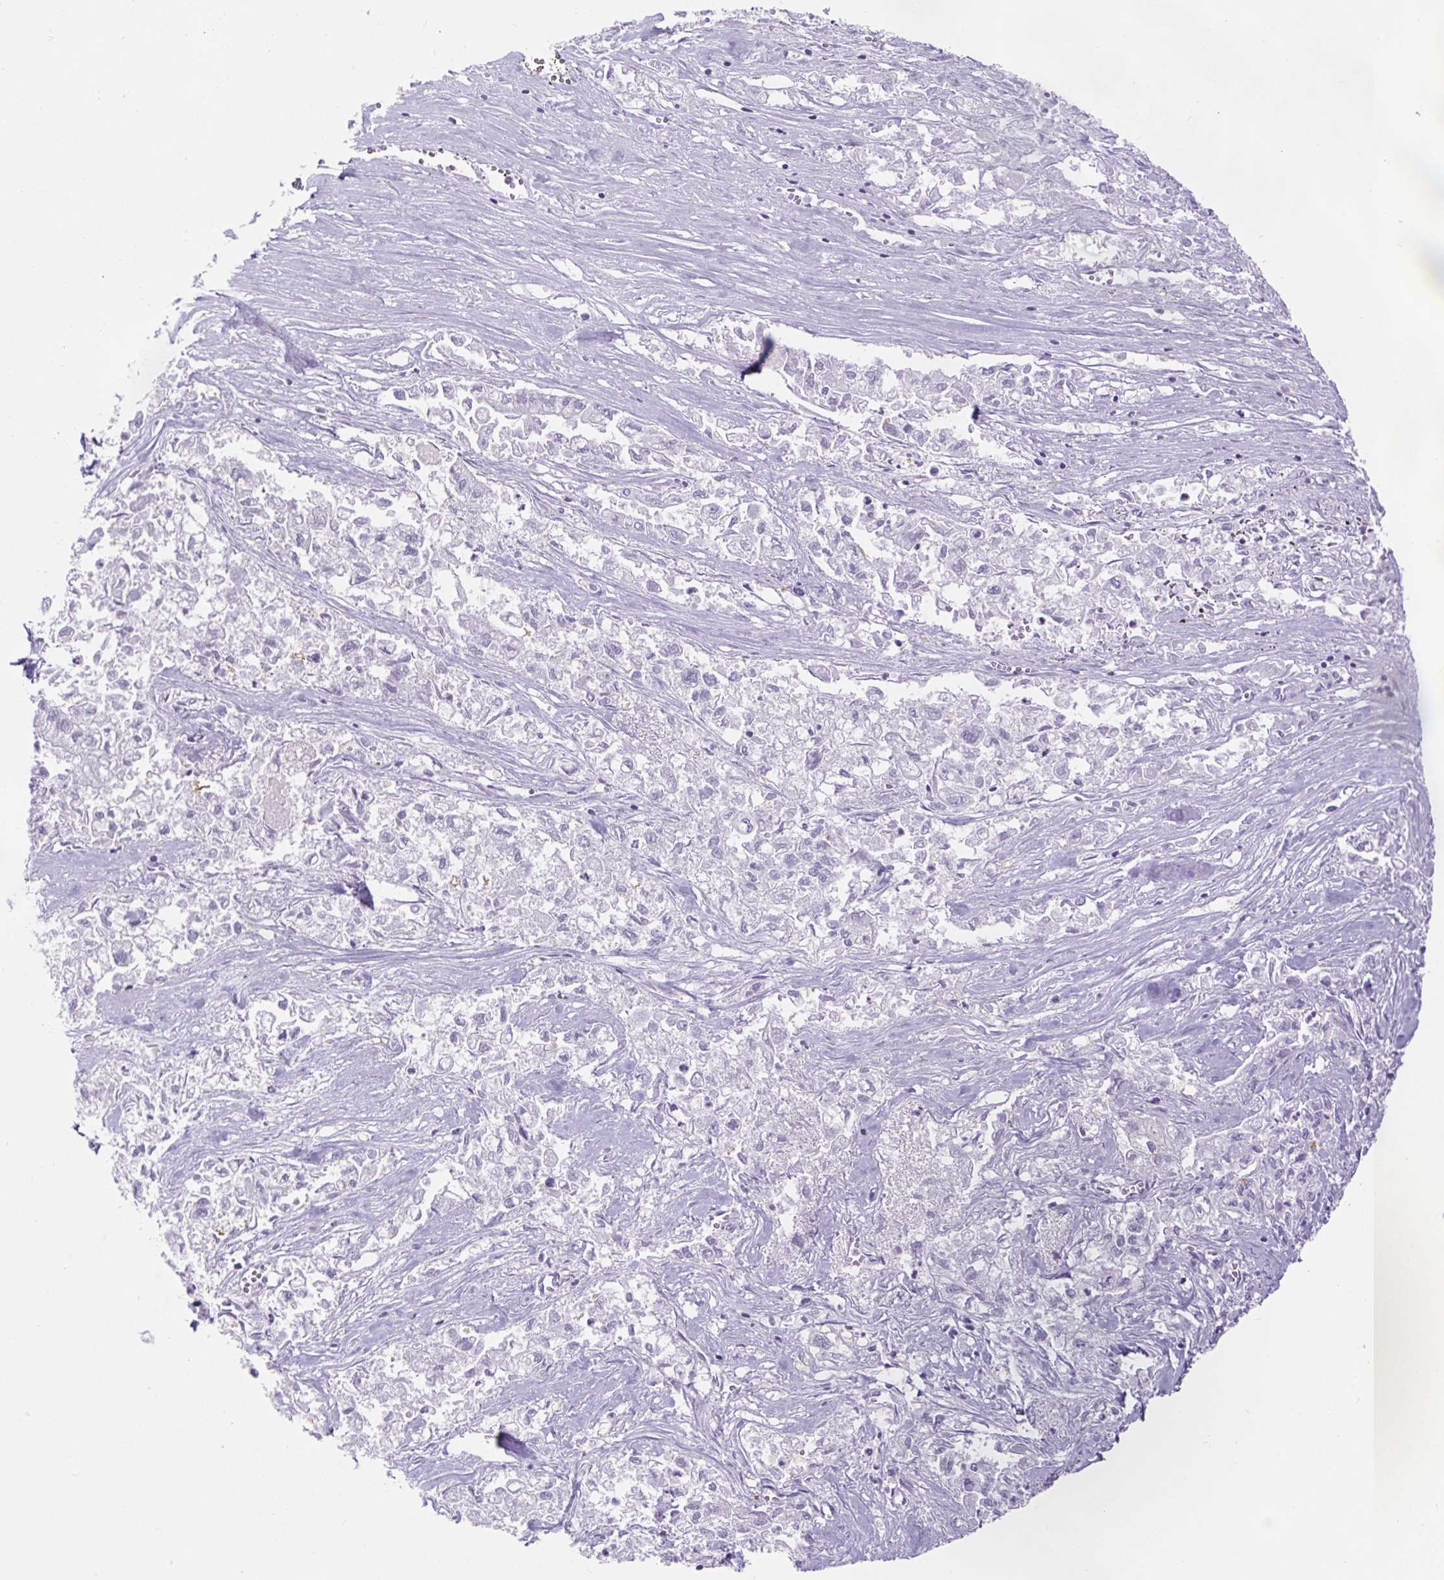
{"staining": {"intensity": "negative", "quantity": "none", "location": "none"}, "tissue": "pancreatic cancer", "cell_type": "Tumor cells", "image_type": "cancer", "snomed": [{"axis": "morphology", "description": "Adenocarcinoma, NOS"}, {"axis": "topography", "description": "Pancreas"}], "caption": "IHC image of neoplastic tissue: human pancreatic cancer stained with DAB (3,3'-diaminobenzidine) demonstrates no significant protein expression in tumor cells. (DAB immunohistochemistry (IHC) visualized using brightfield microscopy, high magnification).", "gene": "BCAS1", "patient": {"sex": "male", "age": 72}}